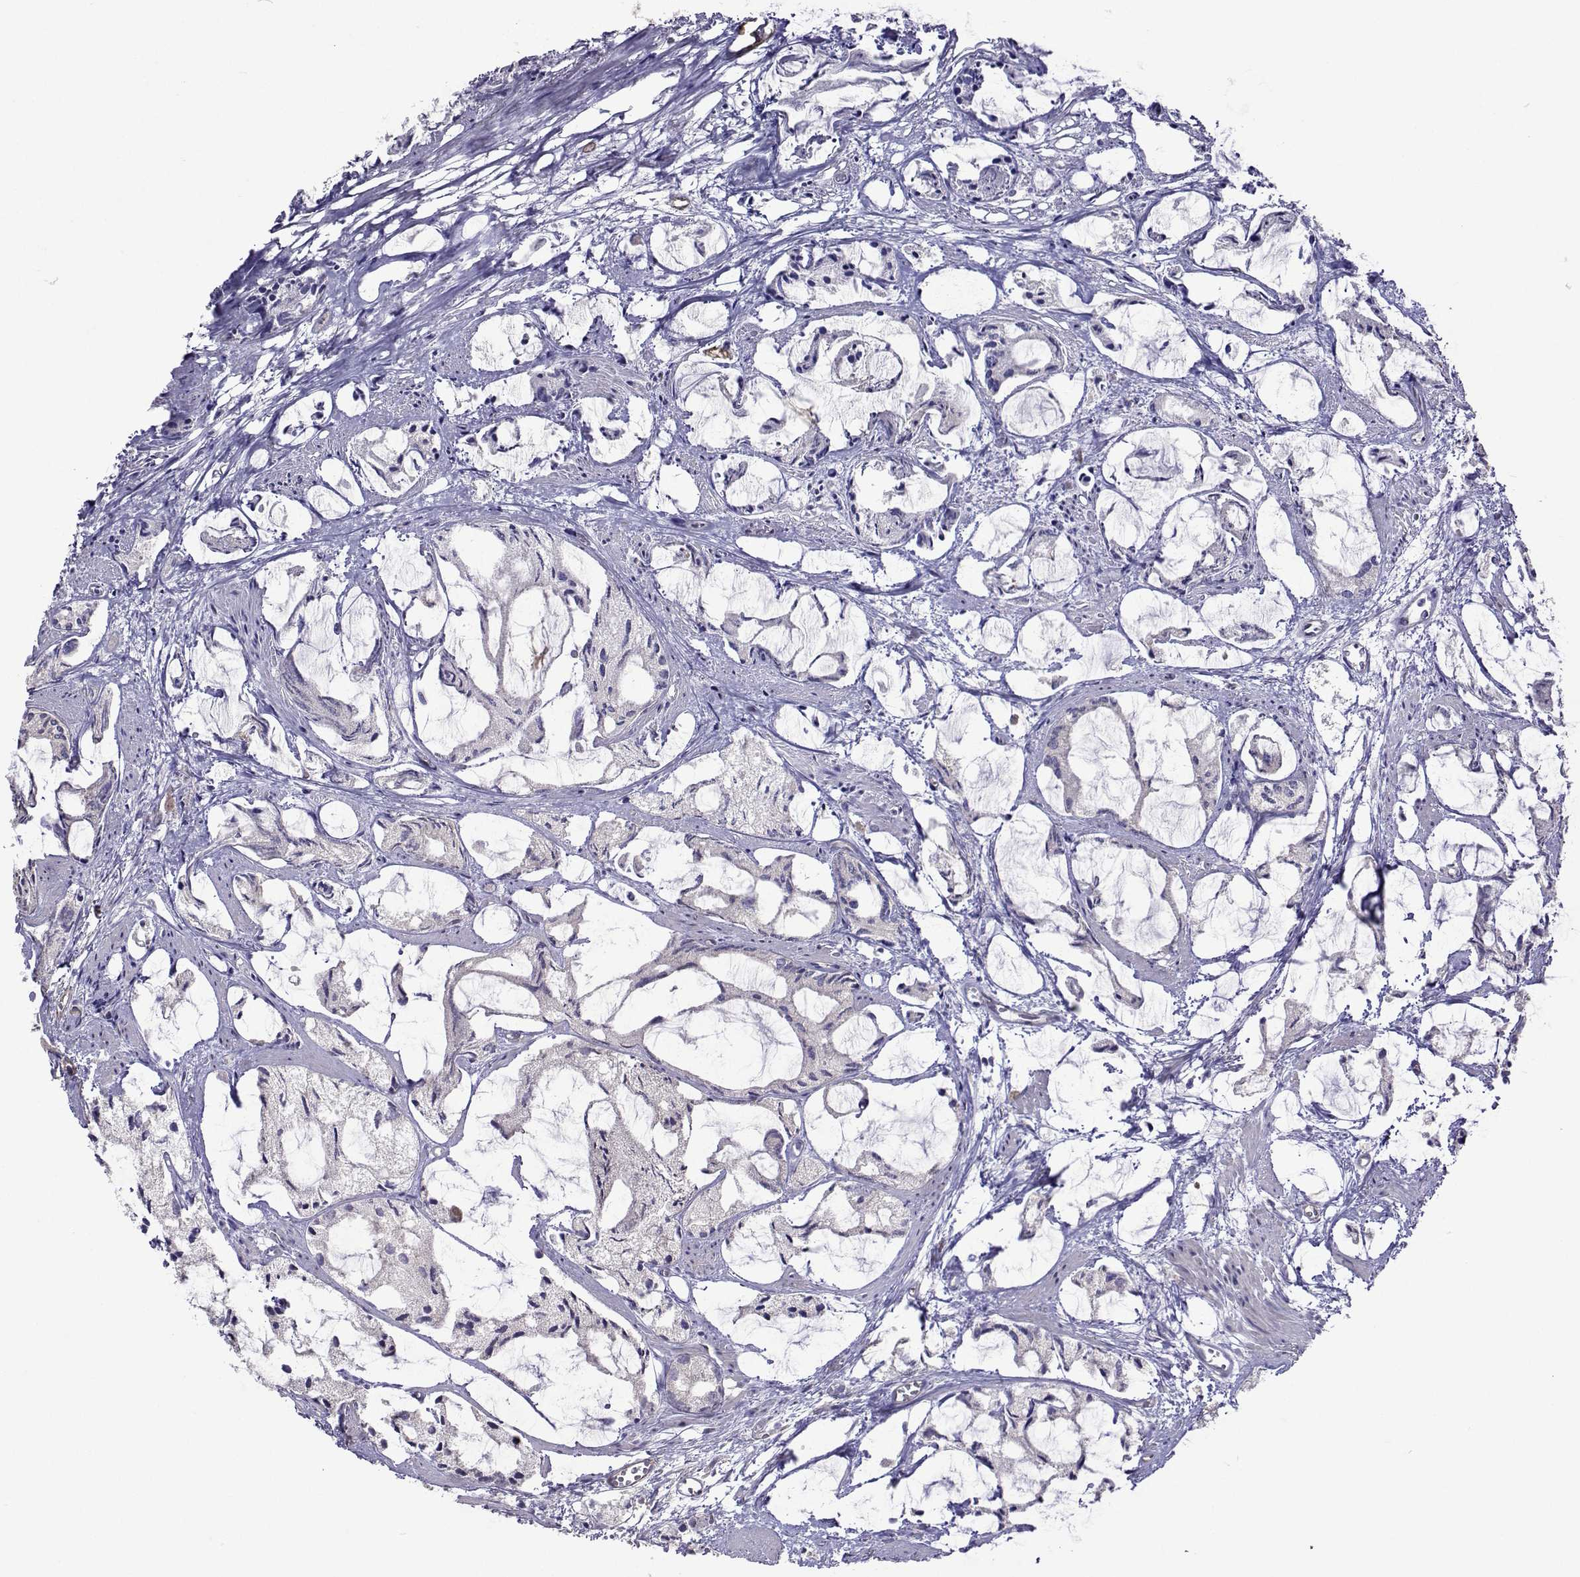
{"staining": {"intensity": "negative", "quantity": "none", "location": "none"}, "tissue": "prostate cancer", "cell_type": "Tumor cells", "image_type": "cancer", "snomed": [{"axis": "morphology", "description": "Adenocarcinoma, High grade"}, {"axis": "topography", "description": "Prostate"}], "caption": "The photomicrograph reveals no significant expression in tumor cells of prostate cancer.", "gene": "TARBP2", "patient": {"sex": "male", "age": 85}}